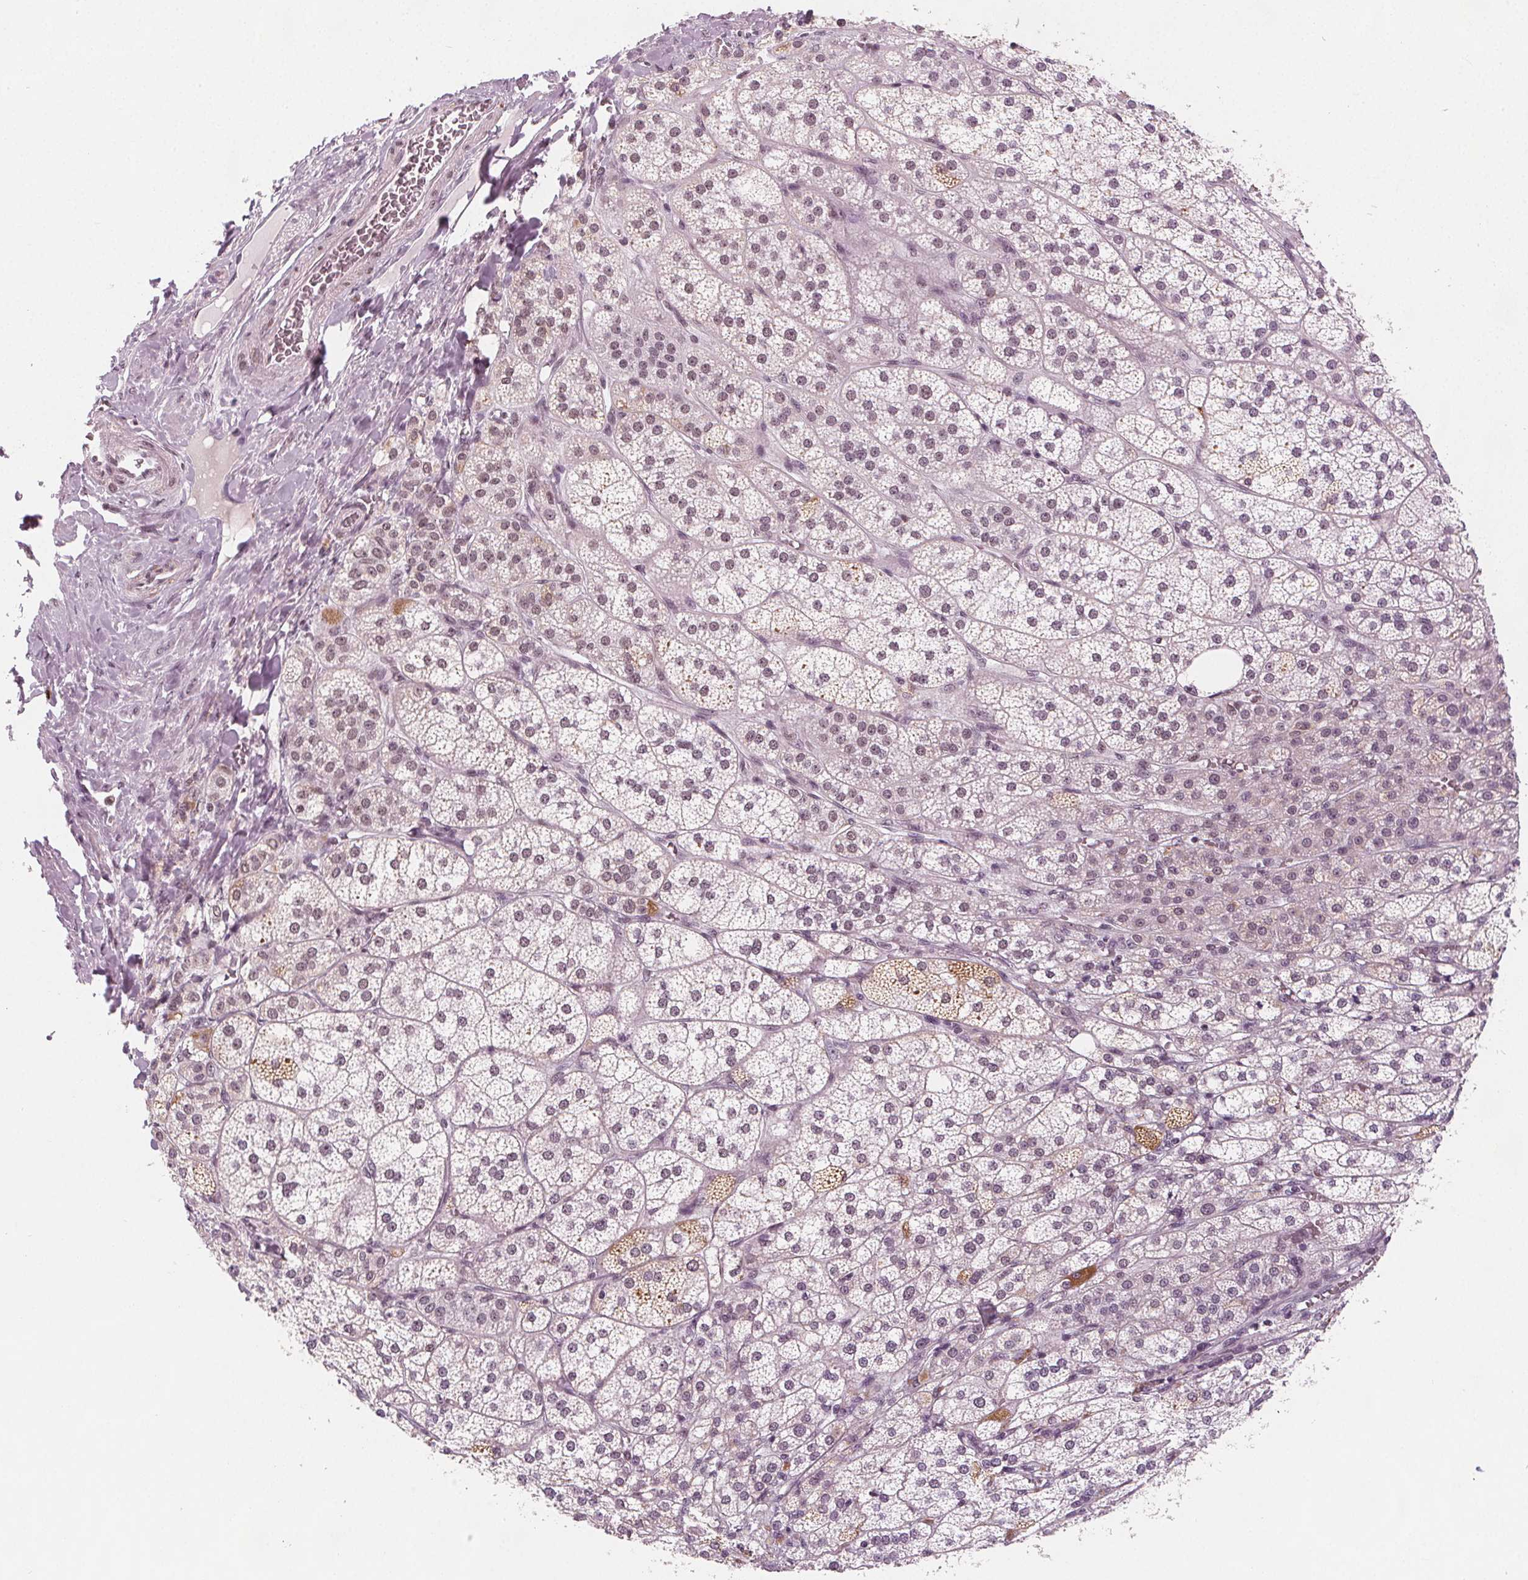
{"staining": {"intensity": "moderate", "quantity": ">75%", "location": "cytoplasmic/membranous,nuclear"}, "tissue": "adrenal gland", "cell_type": "Glandular cells", "image_type": "normal", "snomed": [{"axis": "morphology", "description": "Normal tissue, NOS"}, {"axis": "topography", "description": "Adrenal gland"}], "caption": "Moderate cytoplasmic/membranous,nuclear protein staining is identified in about >75% of glandular cells in adrenal gland.", "gene": "DPM2", "patient": {"sex": "female", "age": 60}}